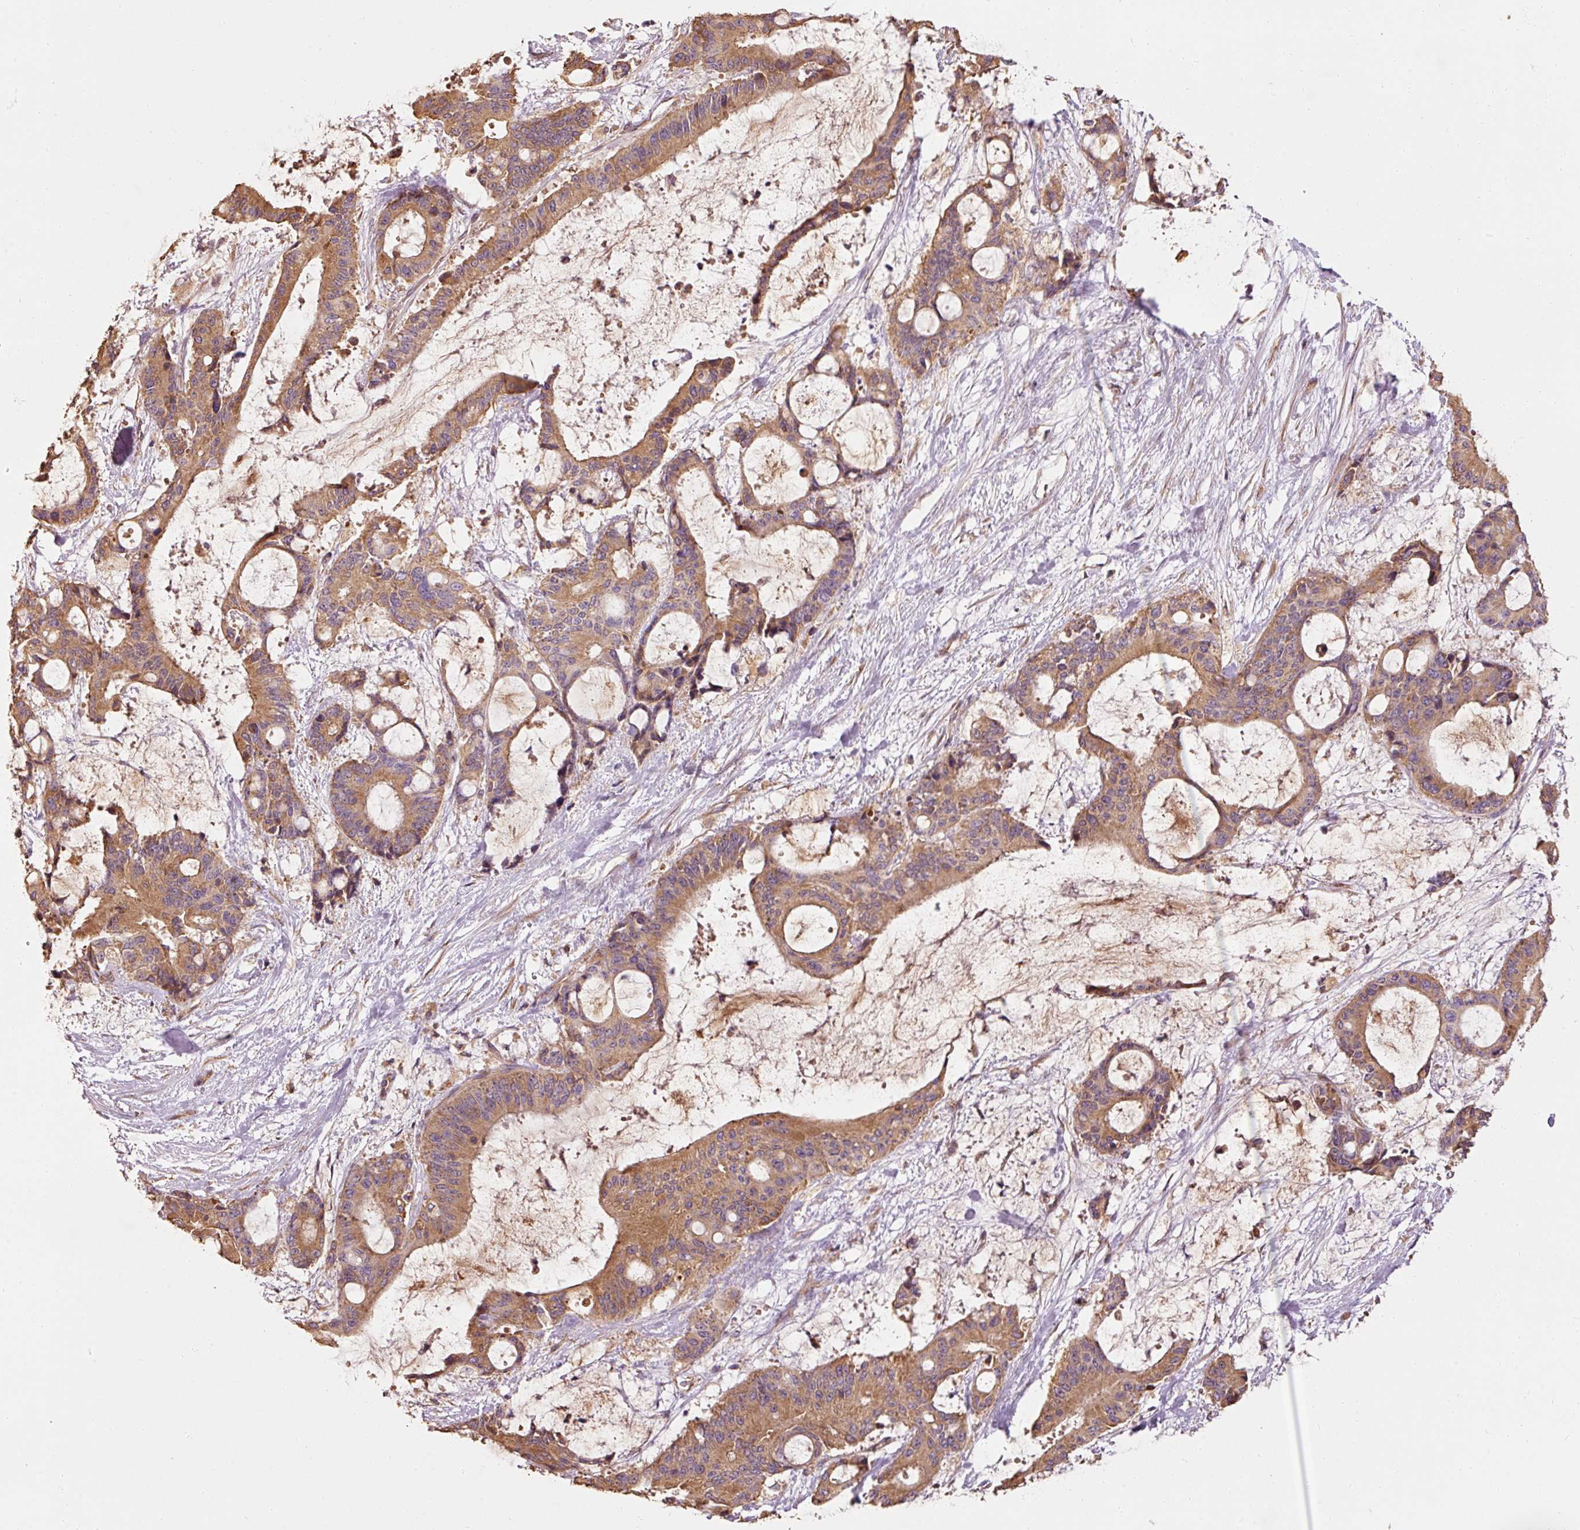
{"staining": {"intensity": "moderate", "quantity": ">75%", "location": "cytoplasmic/membranous"}, "tissue": "liver cancer", "cell_type": "Tumor cells", "image_type": "cancer", "snomed": [{"axis": "morphology", "description": "Normal tissue, NOS"}, {"axis": "morphology", "description": "Cholangiocarcinoma"}, {"axis": "topography", "description": "Liver"}, {"axis": "topography", "description": "Peripheral nerve tissue"}], "caption": "Tumor cells show medium levels of moderate cytoplasmic/membranous positivity in approximately >75% of cells in liver cancer (cholangiocarcinoma).", "gene": "EFHC1", "patient": {"sex": "female", "age": 73}}